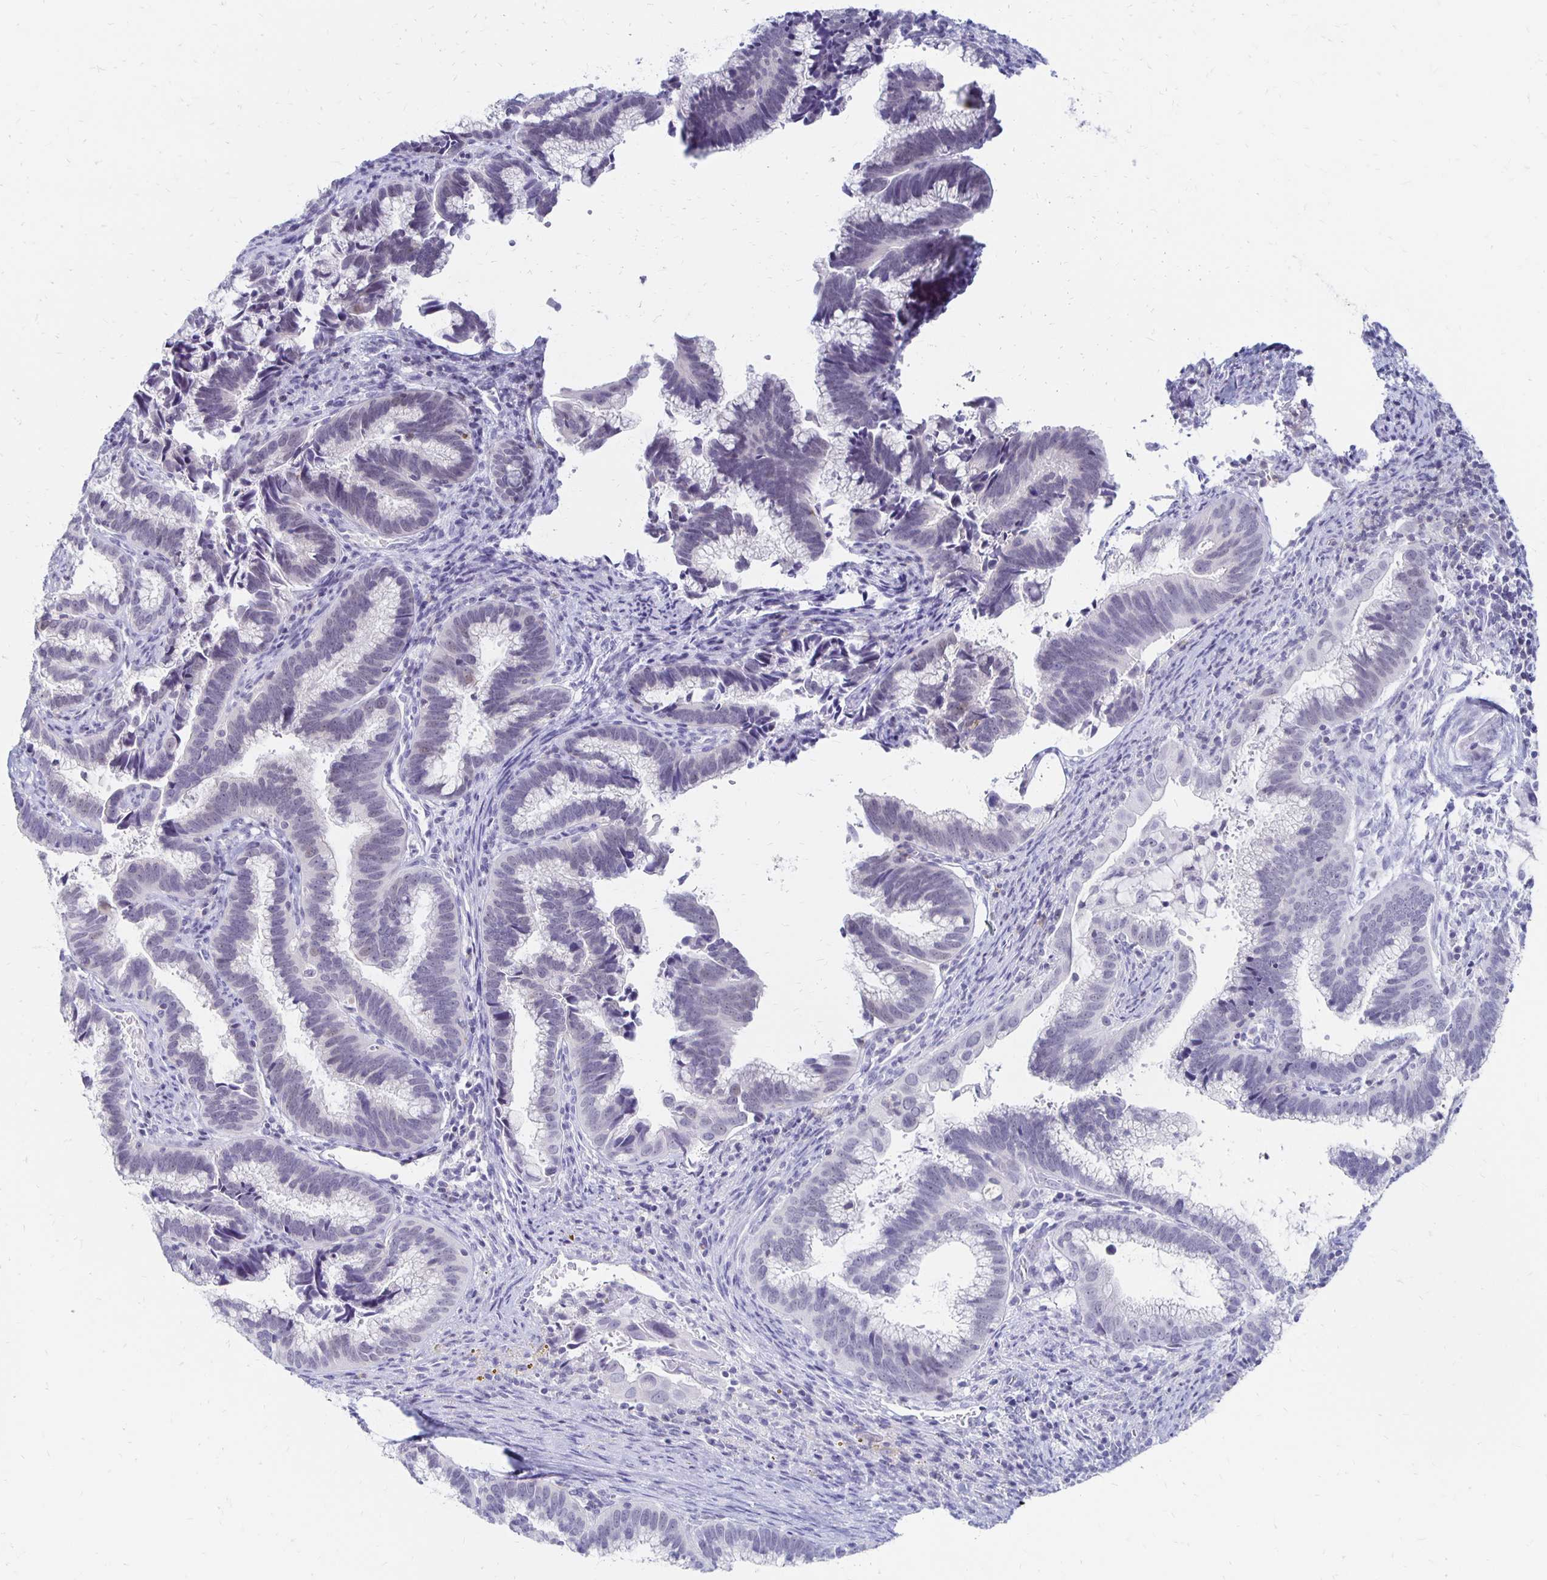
{"staining": {"intensity": "negative", "quantity": "none", "location": "none"}, "tissue": "cervical cancer", "cell_type": "Tumor cells", "image_type": "cancer", "snomed": [{"axis": "morphology", "description": "Adenocarcinoma, NOS"}, {"axis": "topography", "description": "Cervix"}], "caption": "Tumor cells are negative for protein expression in human cervical cancer (adenocarcinoma).", "gene": "SYT2", "patient": {"sex": "female", "age": 61}}